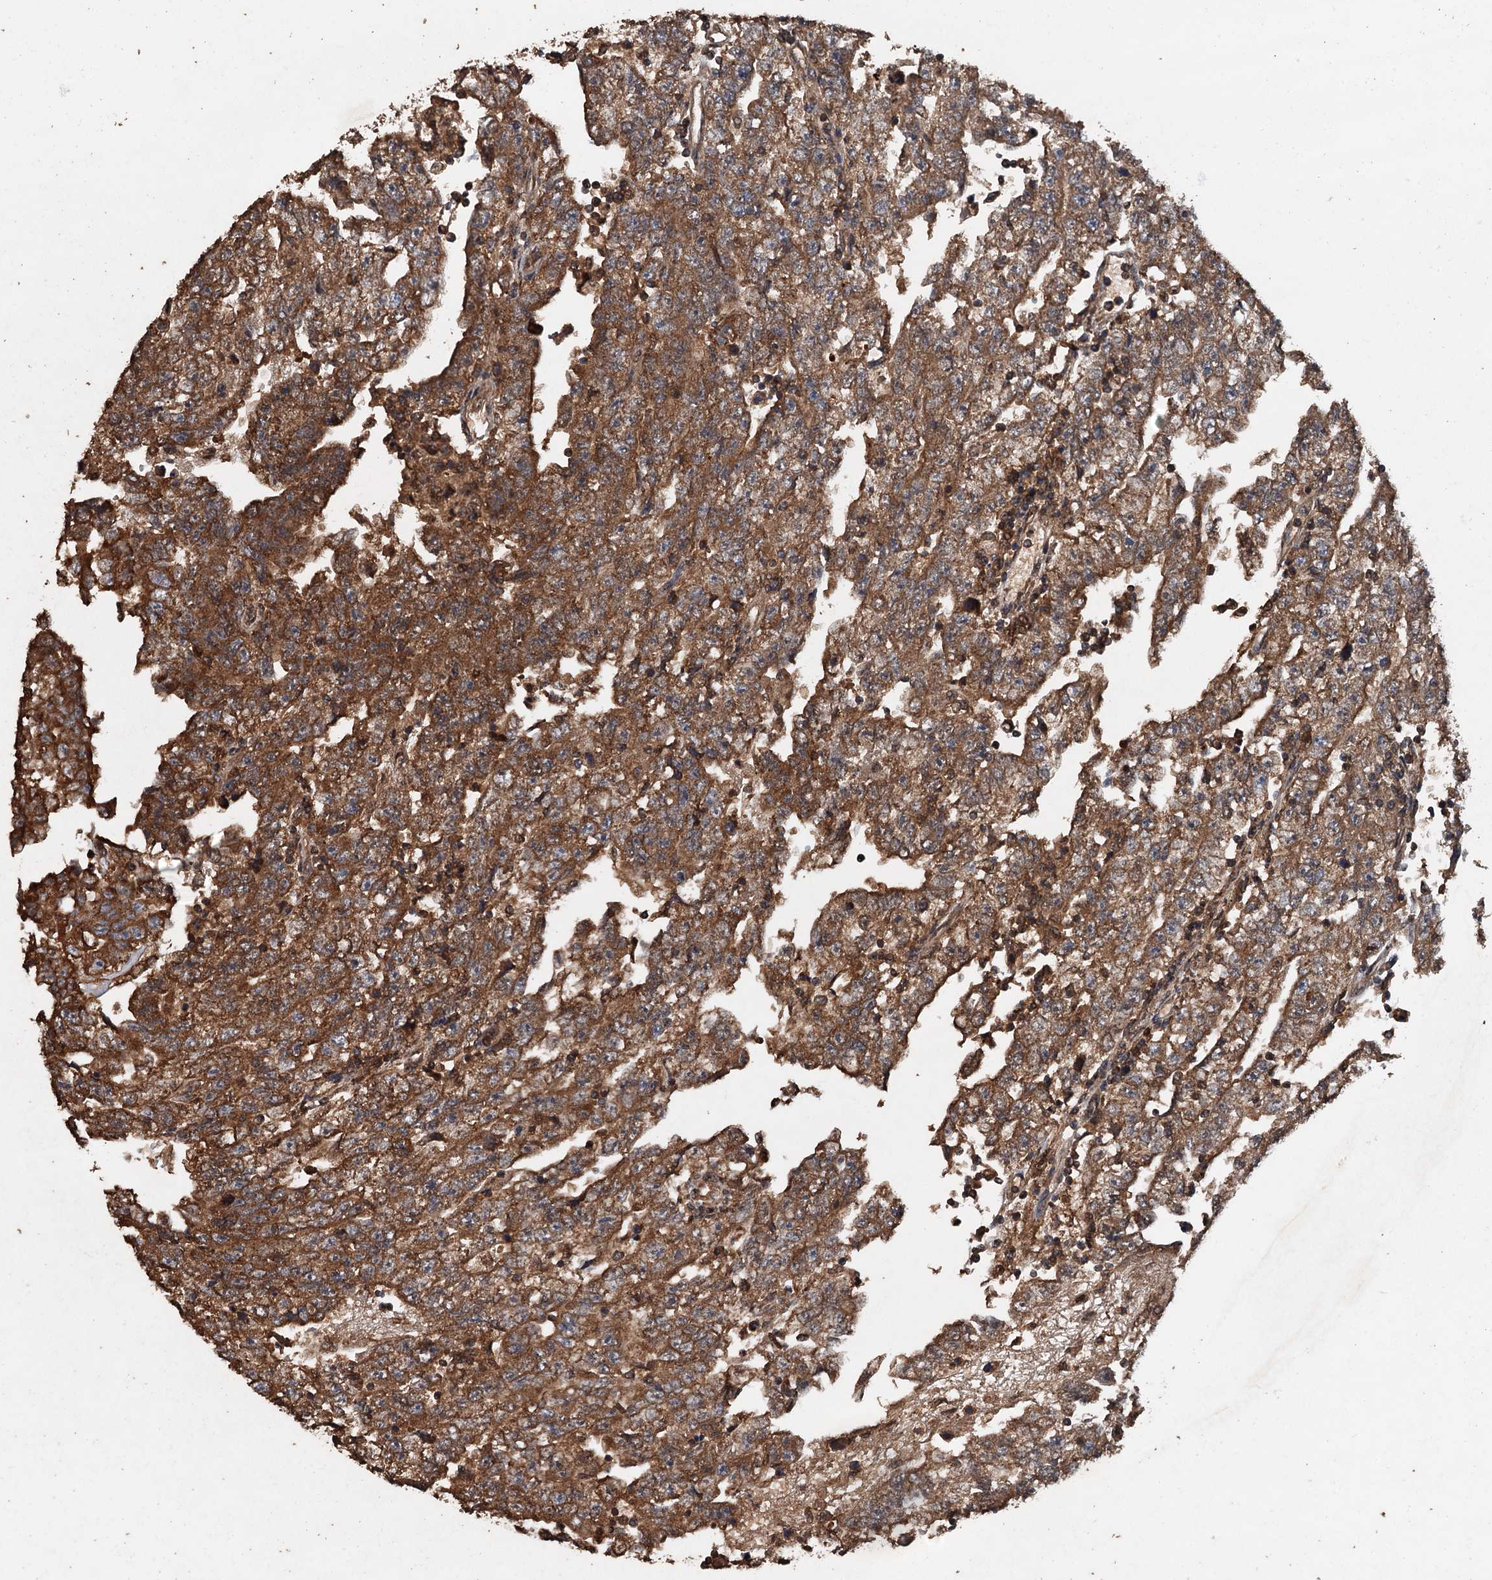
{"staining": {"intensity": "strong", "quantity": ">75%", "location": "cytoplasmic/membranous"}, "tissue": "testis cancer", "cell_type": "Tumor cells", "image_type": "cancer", "snomed": [{"axis": "morphology", "description": "Carcinoma, Embryonal, NOS"}, {"axis": "topography", "description": "Testis"}], "caption": "Testis cancer tissue displays strong cytoplasmic/membranous expression in about >75% of tumor cells Immunohistochemistry (ihc) stains the protein in brown and the nuclei are stained blue.", "gene": "PSMD9", "patient": {"sex": "male", "age": 25}}